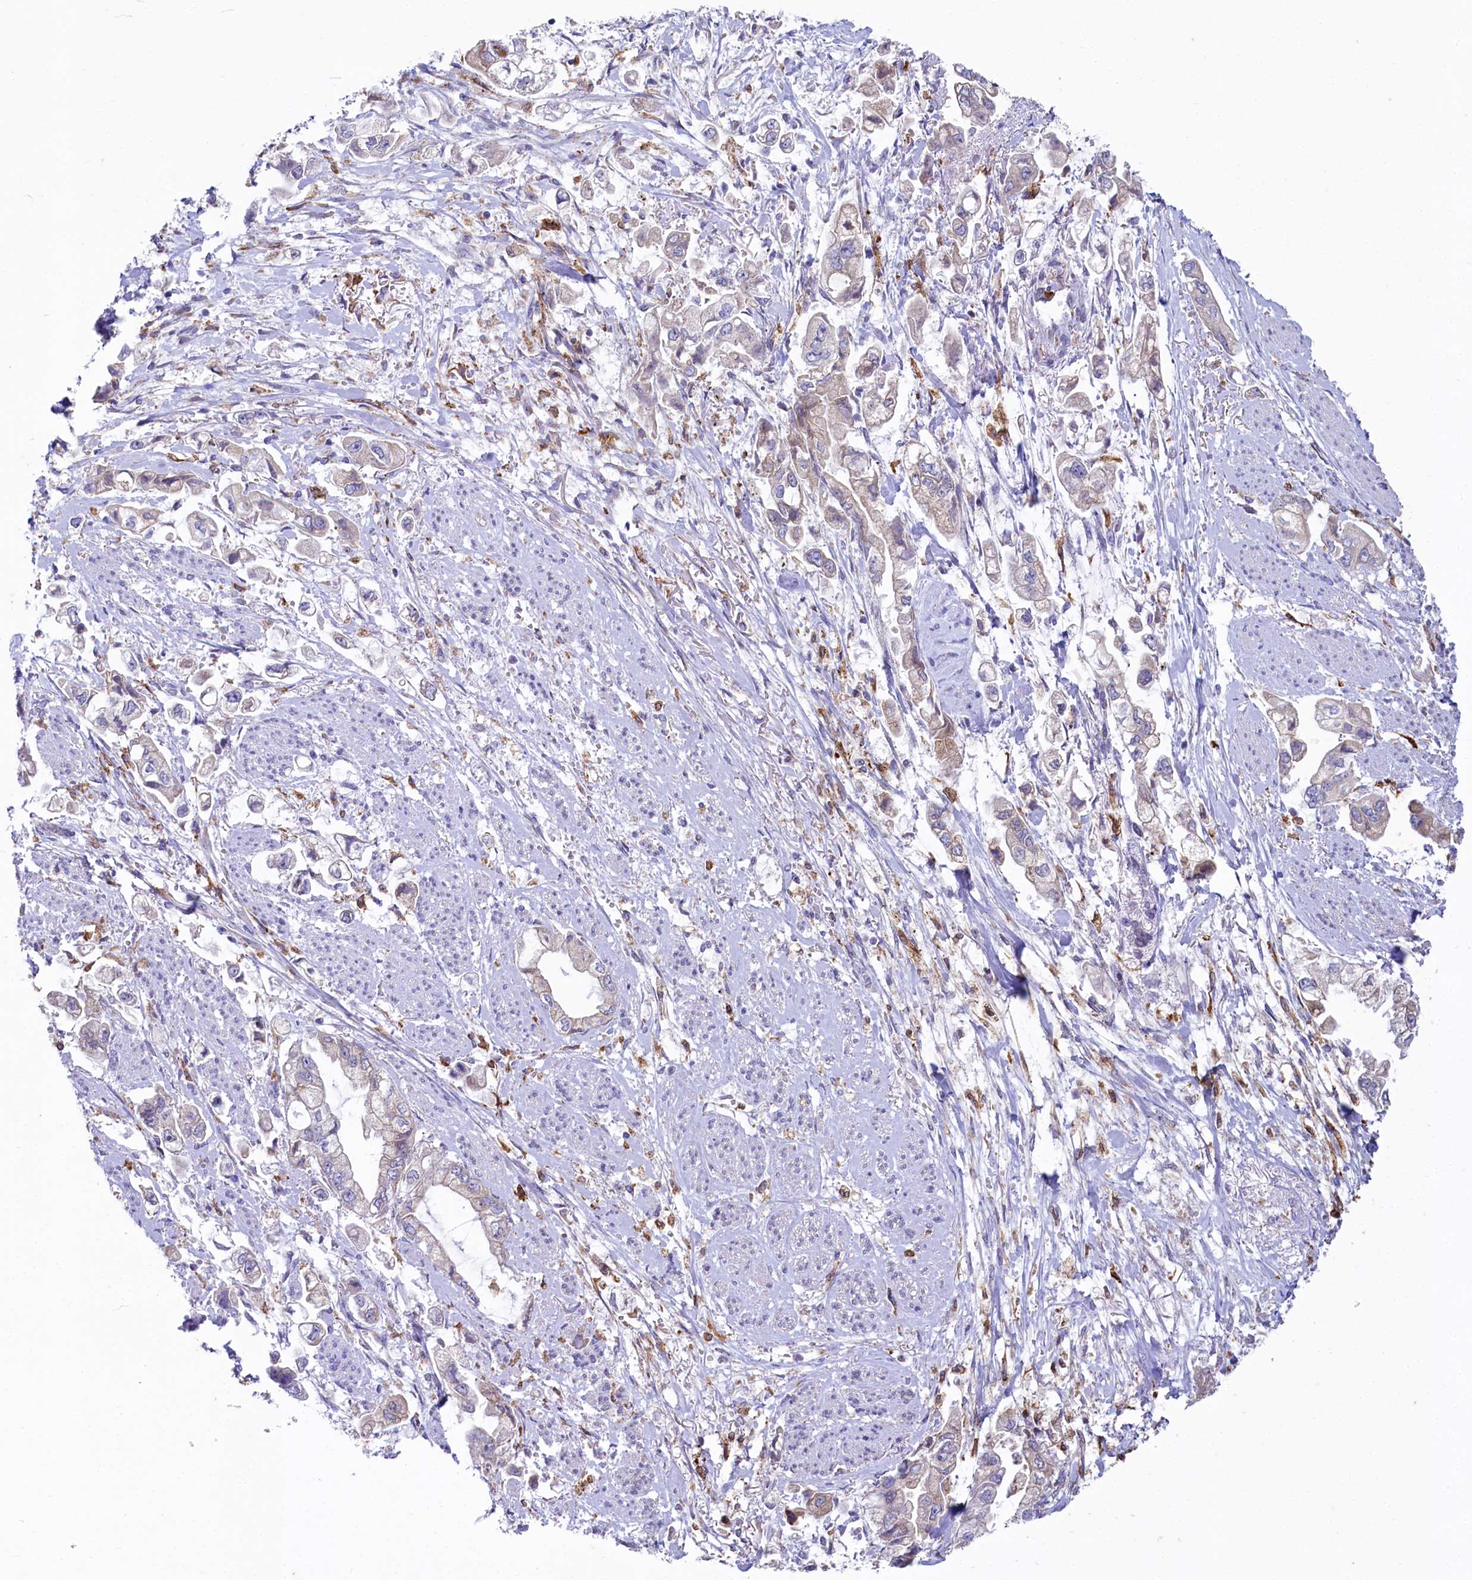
{"staining": {"intensity": "weak", "quantity": "<25%", "location": "cytoplasmic/membranous"}, "tissue": "stomach cancer", "cell_type": "Tumor cells", "image_type": "cancer", "snomed": [{"axis": "morphology", "description": "Adenocarcinoma, NOS"}, {"axis": "topography", "description": "Stomach"}], "caption": "Protein analysis of adenocarcinoma (stomach) displays no significant staining in tumor cells.", "gene": "CHID1", "patient": {"sex": "male", "age": 62}}